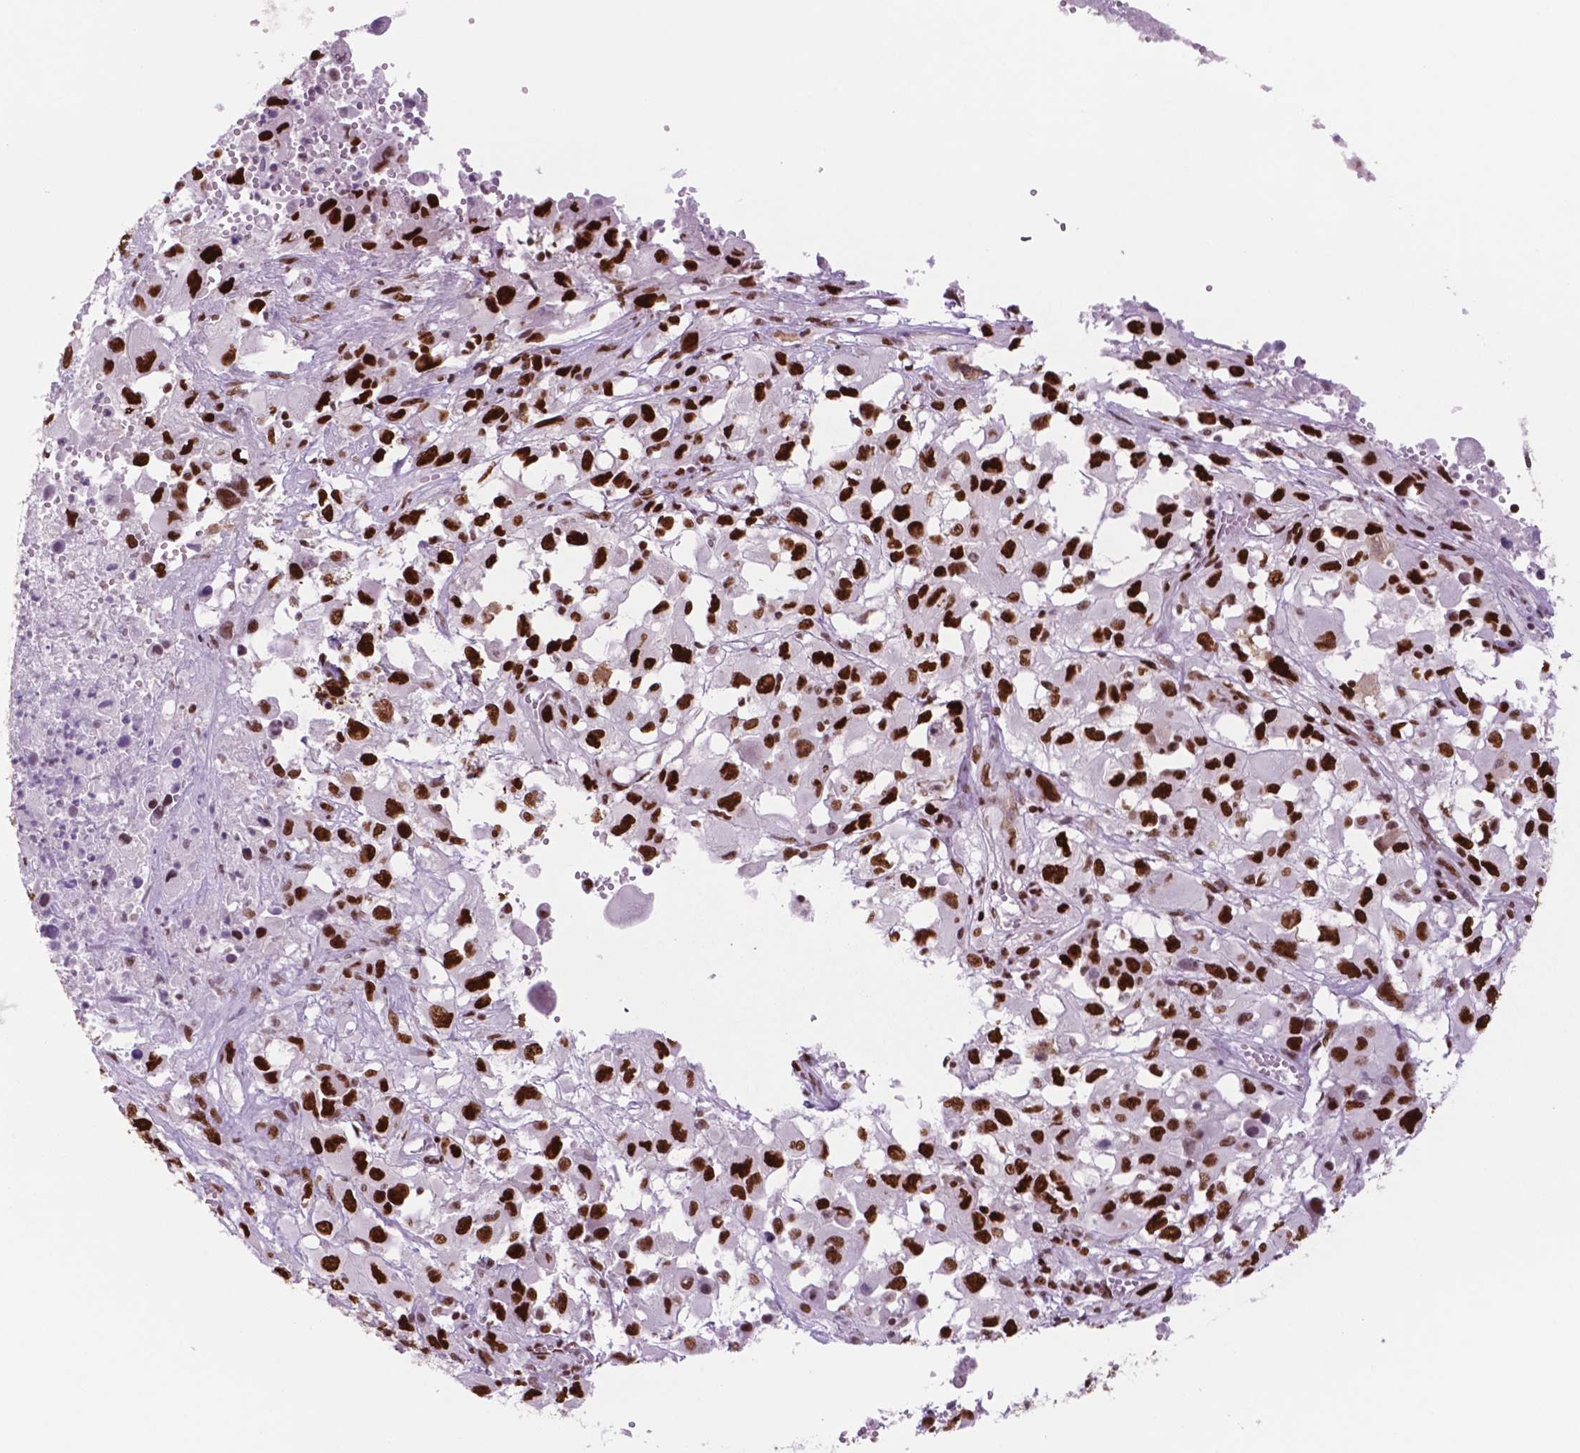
{"staining": {"intensity": "strong", "quantity": ">75%", "location": "nuclear"}, "tissue": "melanoma", "cell_type": "Tumor cells", "image_type": "cancer", "snomed": [{"axis": "morphology", "description": "Malignant melanoma, Metastatic site"}, {"axis": "topography", "description": "Soft tissue"}], "caption": "Malignant melanoma (metastatic site) tissue reveals strong nuclear positivity in approximately >75% of tumor cells, visualized by immunohistochemistry.", "gene": "MSH6", "patient": {"sex": "male", "age": 50}}